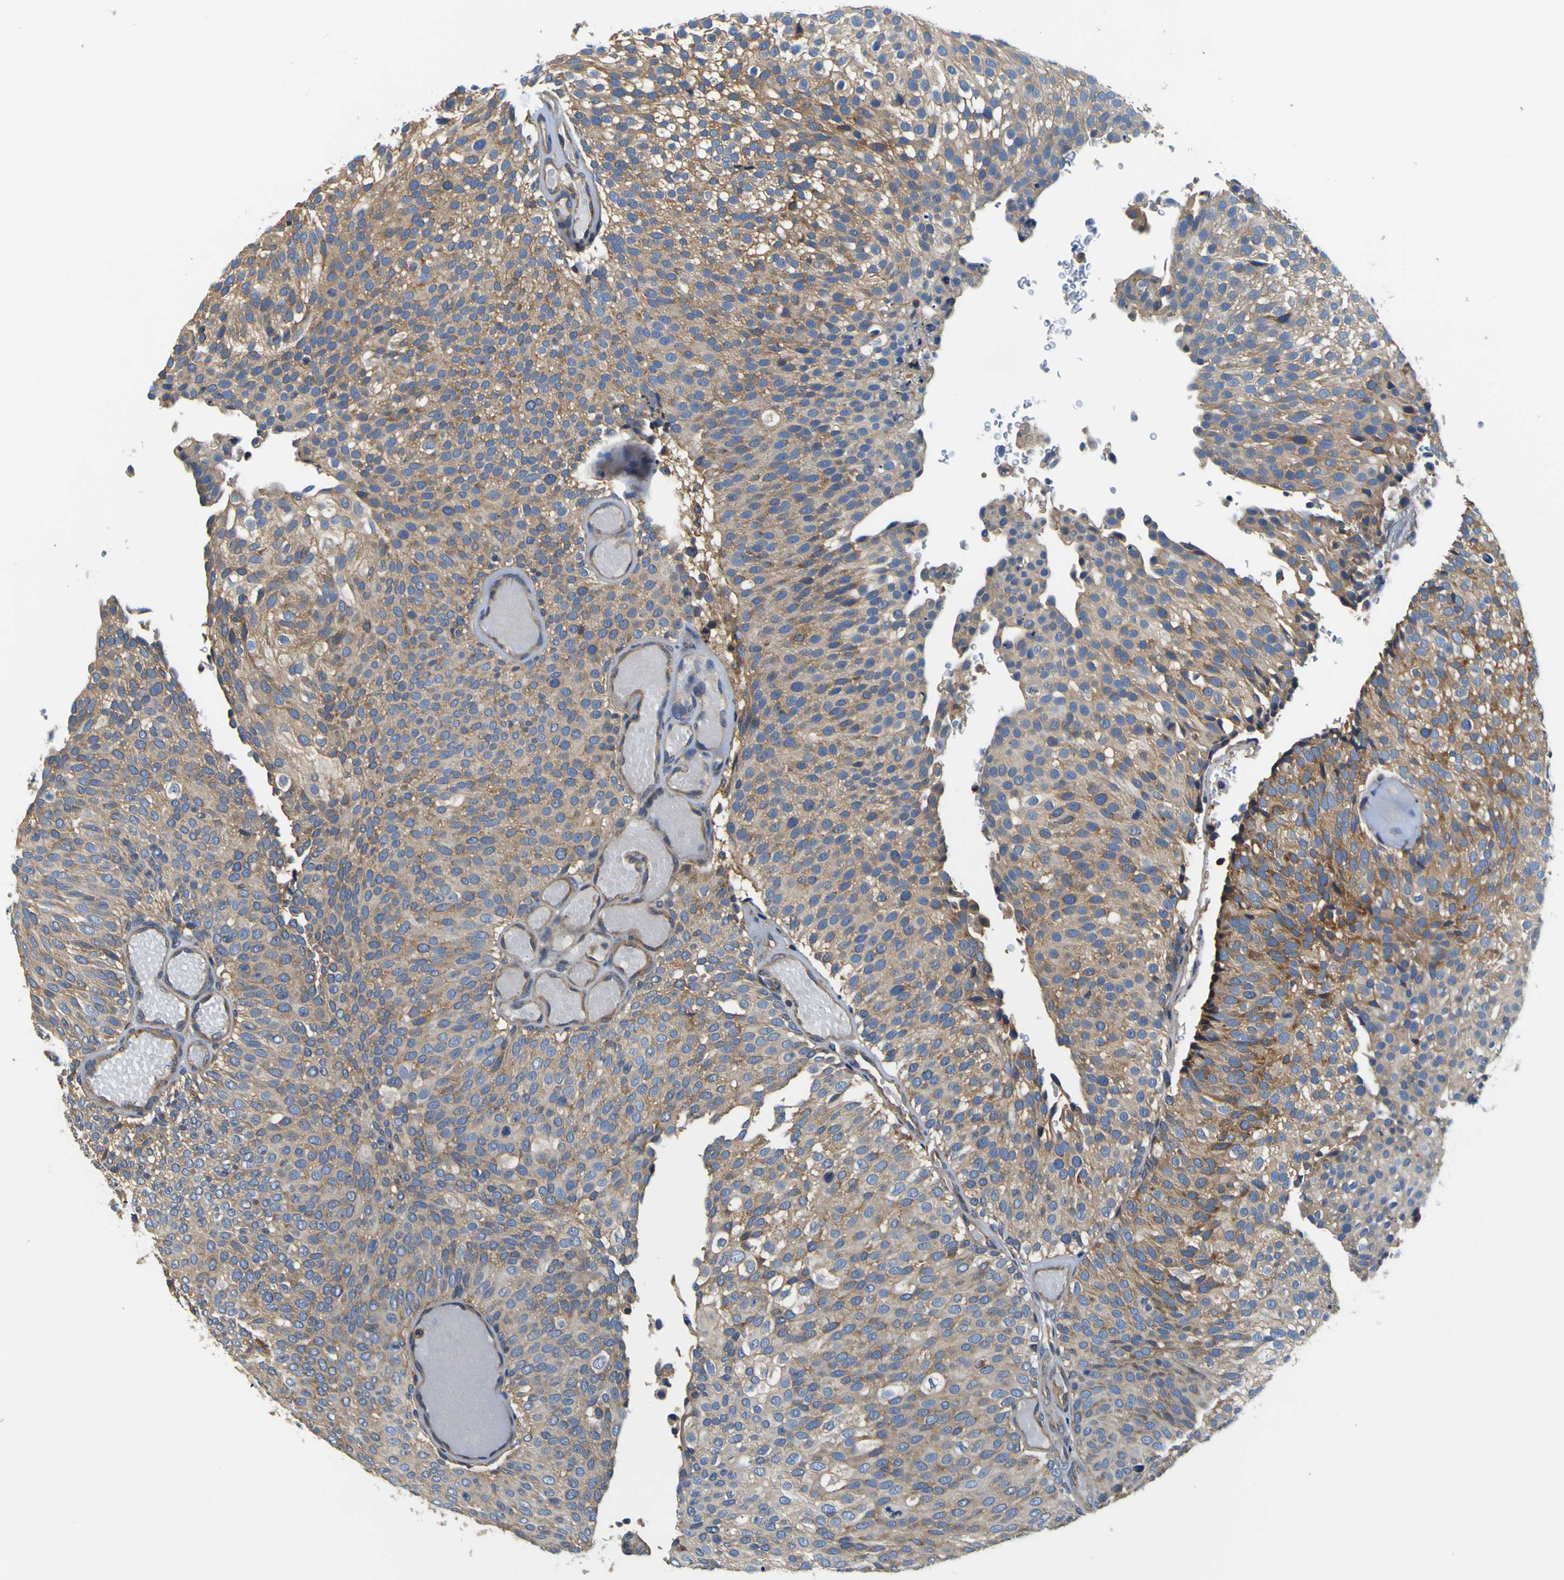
{"staining": {"intensity": "weak", "quantity": ">75%", "location": "cytoplasmic/membranous"}, "tissue": "urothelial cancer", "cell_type": "Tumor cells", "image_type": "cancer", "snomed": [{"axis": "morphology", "description": "Urothelial carcinoma, Low grade"}, {"axis": "topography", "description": "Urinary bladder"}], "caption": "Immunohistochemical staining of urothelial cancer displays low levels of weak cytoplasmic/membranous protein expression in approximately >75% of tumor cells.", "gene": "CNR2", "patient": {"sex": "male", "age": 78}}